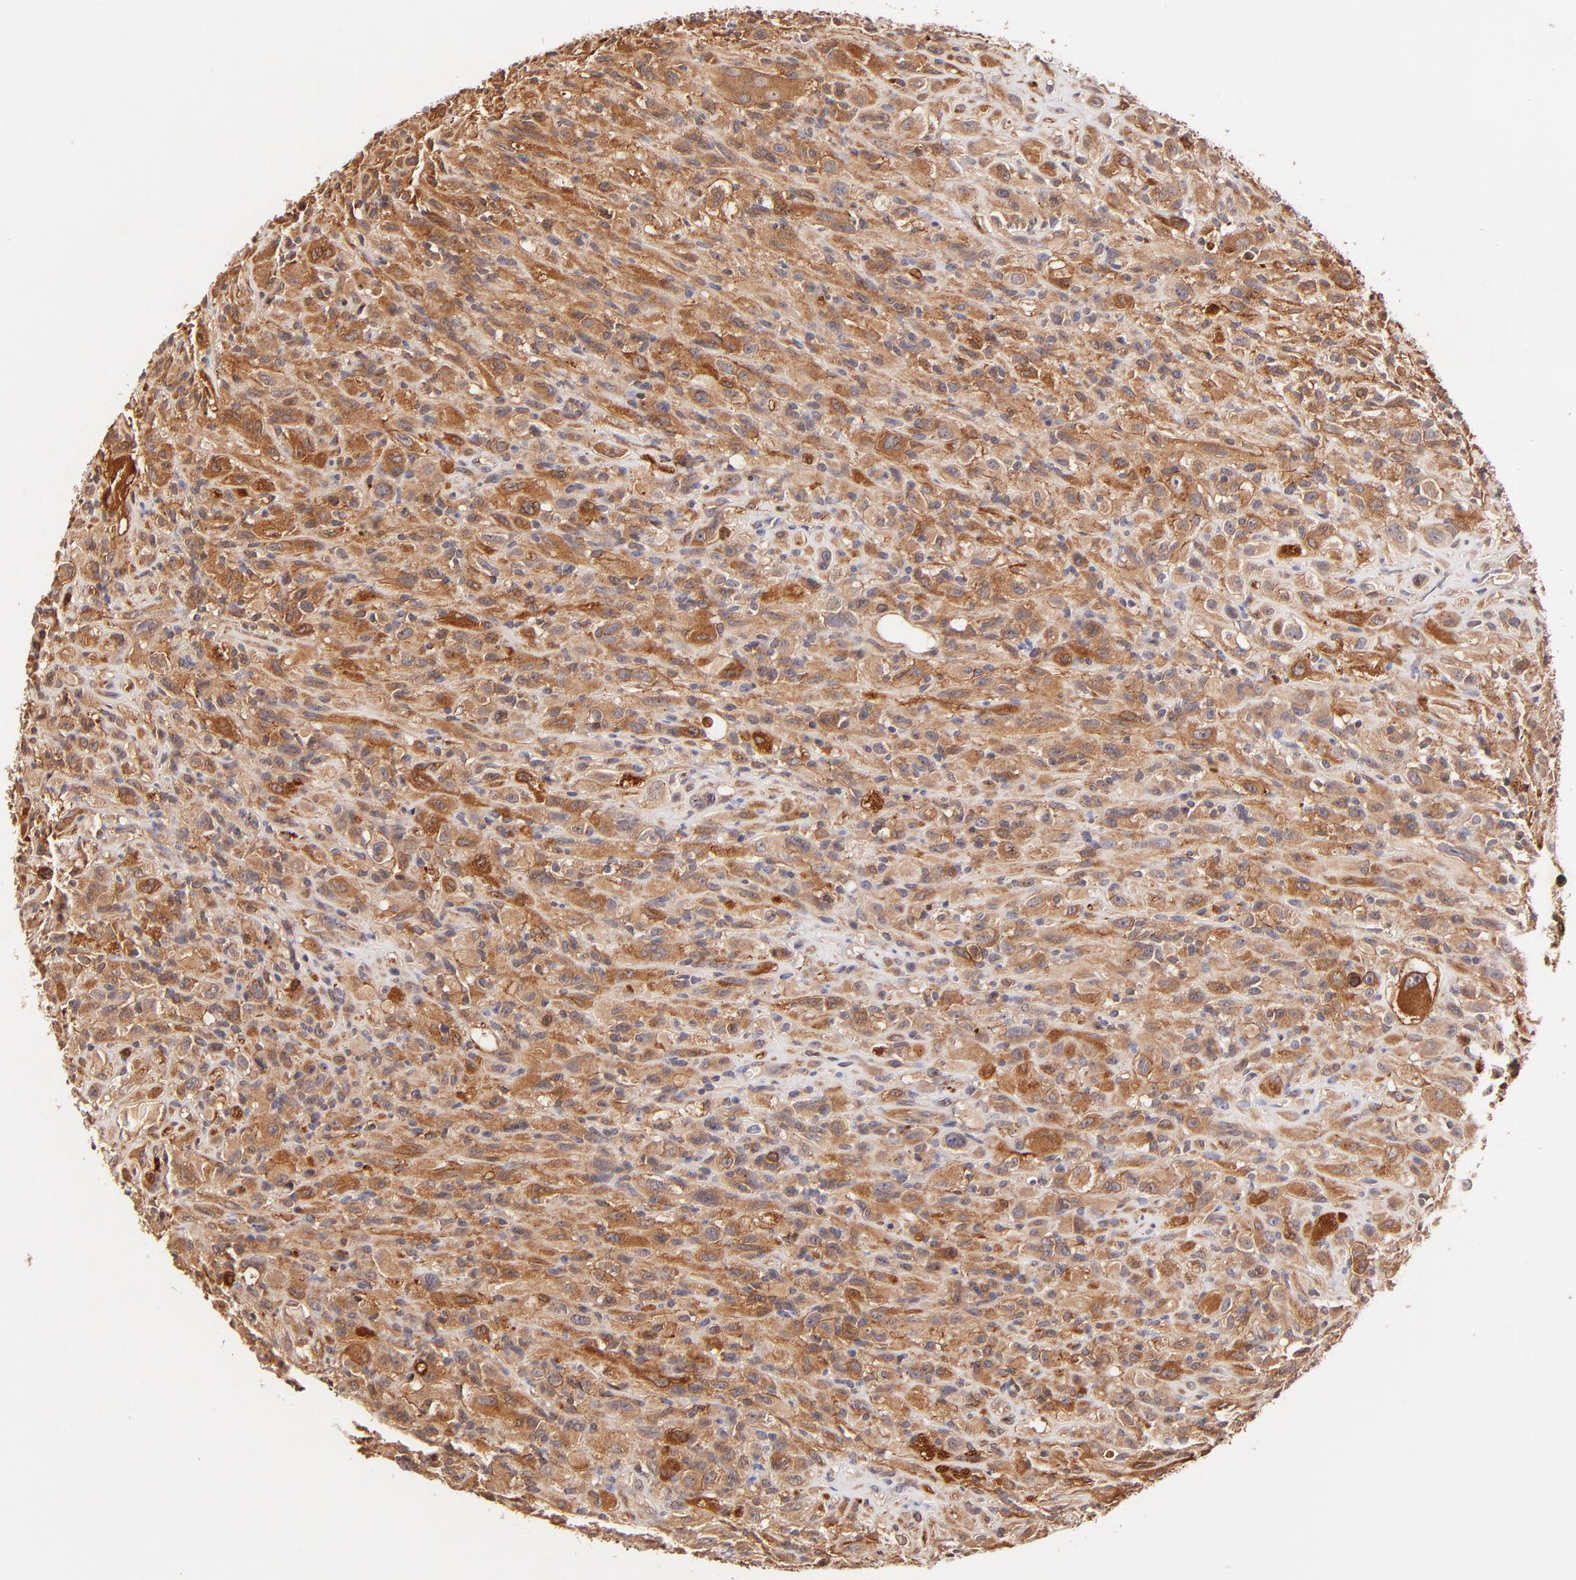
{"staining": {"intensity": "moderate", "quantity": ">75%", "location": "cytoplasmic/membranous"}, "tissue": "glioma", "cell_type": "Tumor cells", "image_type": "cancer", "snomed": [{"axis": "morphology", "description": "Glioma, malignant, High grade"}, {"axis": "topography", "description": "Brain"}], "caption": "IHC photomicrograph of malignant high-grade glioma stained for a protein (brown), which exhibits medium levels of moderate cytoplasmic/membranous expression in approximately >75% of tumor cells.", "gene": "ITGB1", "patient": {"sex": "male", "age": 48}}